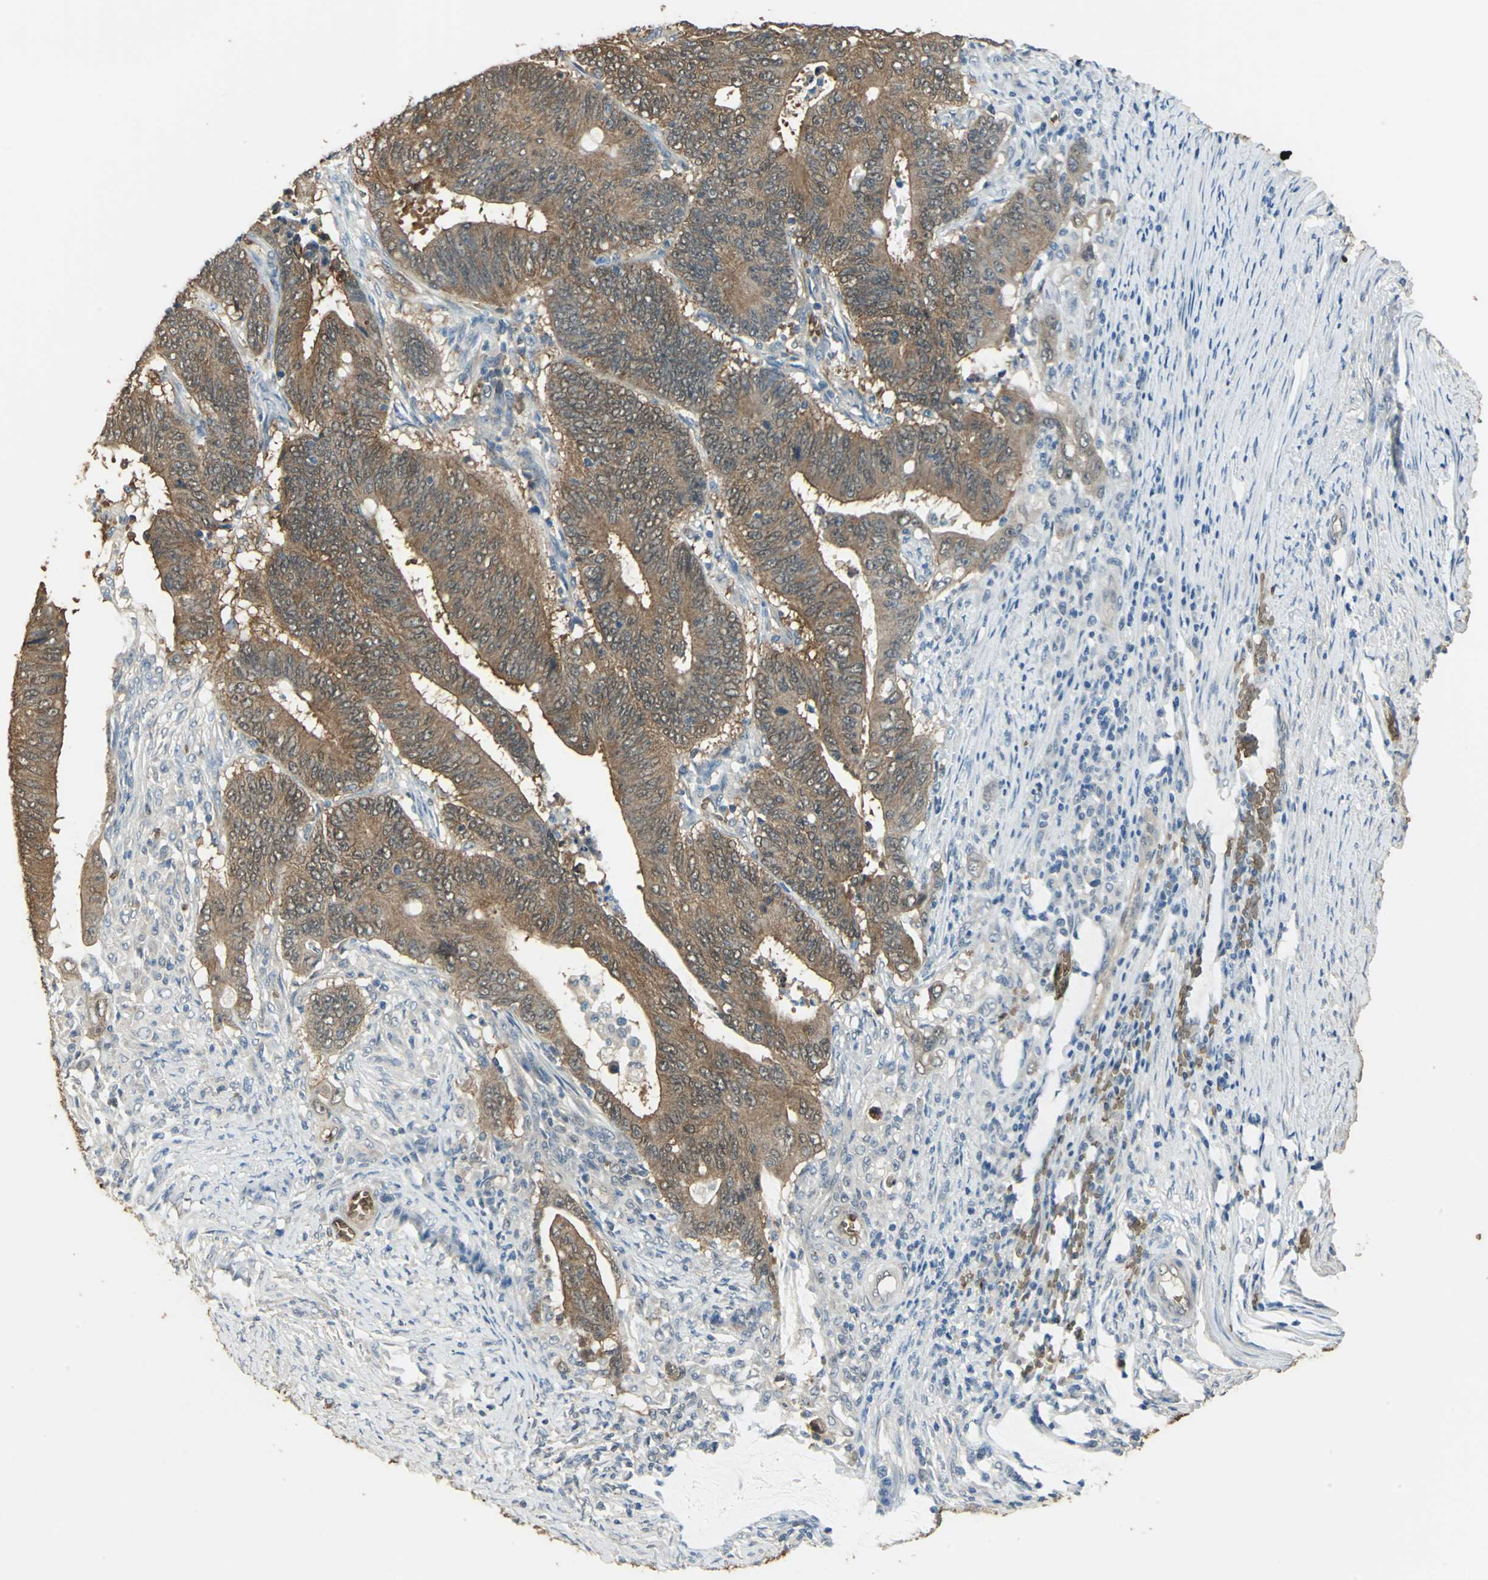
{"staining": {"intensity": "moderate", "quantity": ">75%", "location": "cytoplasmic/membranous,nuclear"}, "tissue": "colorectal cancer", "cell_type": "Tumor cells", "image_type": "cancer", "snomed": [{"axis": "morphology", "description": "Adenocarcinoma, NOS"}, {"axis": "topography", "description": "Colon"}], "caption": "Colorectal adenocarcinoma stained with a protein marker exhibits moderate staining in tumor cells.", "gene": "DDAH1", "patient": {"sex": "male", "age": 45}}